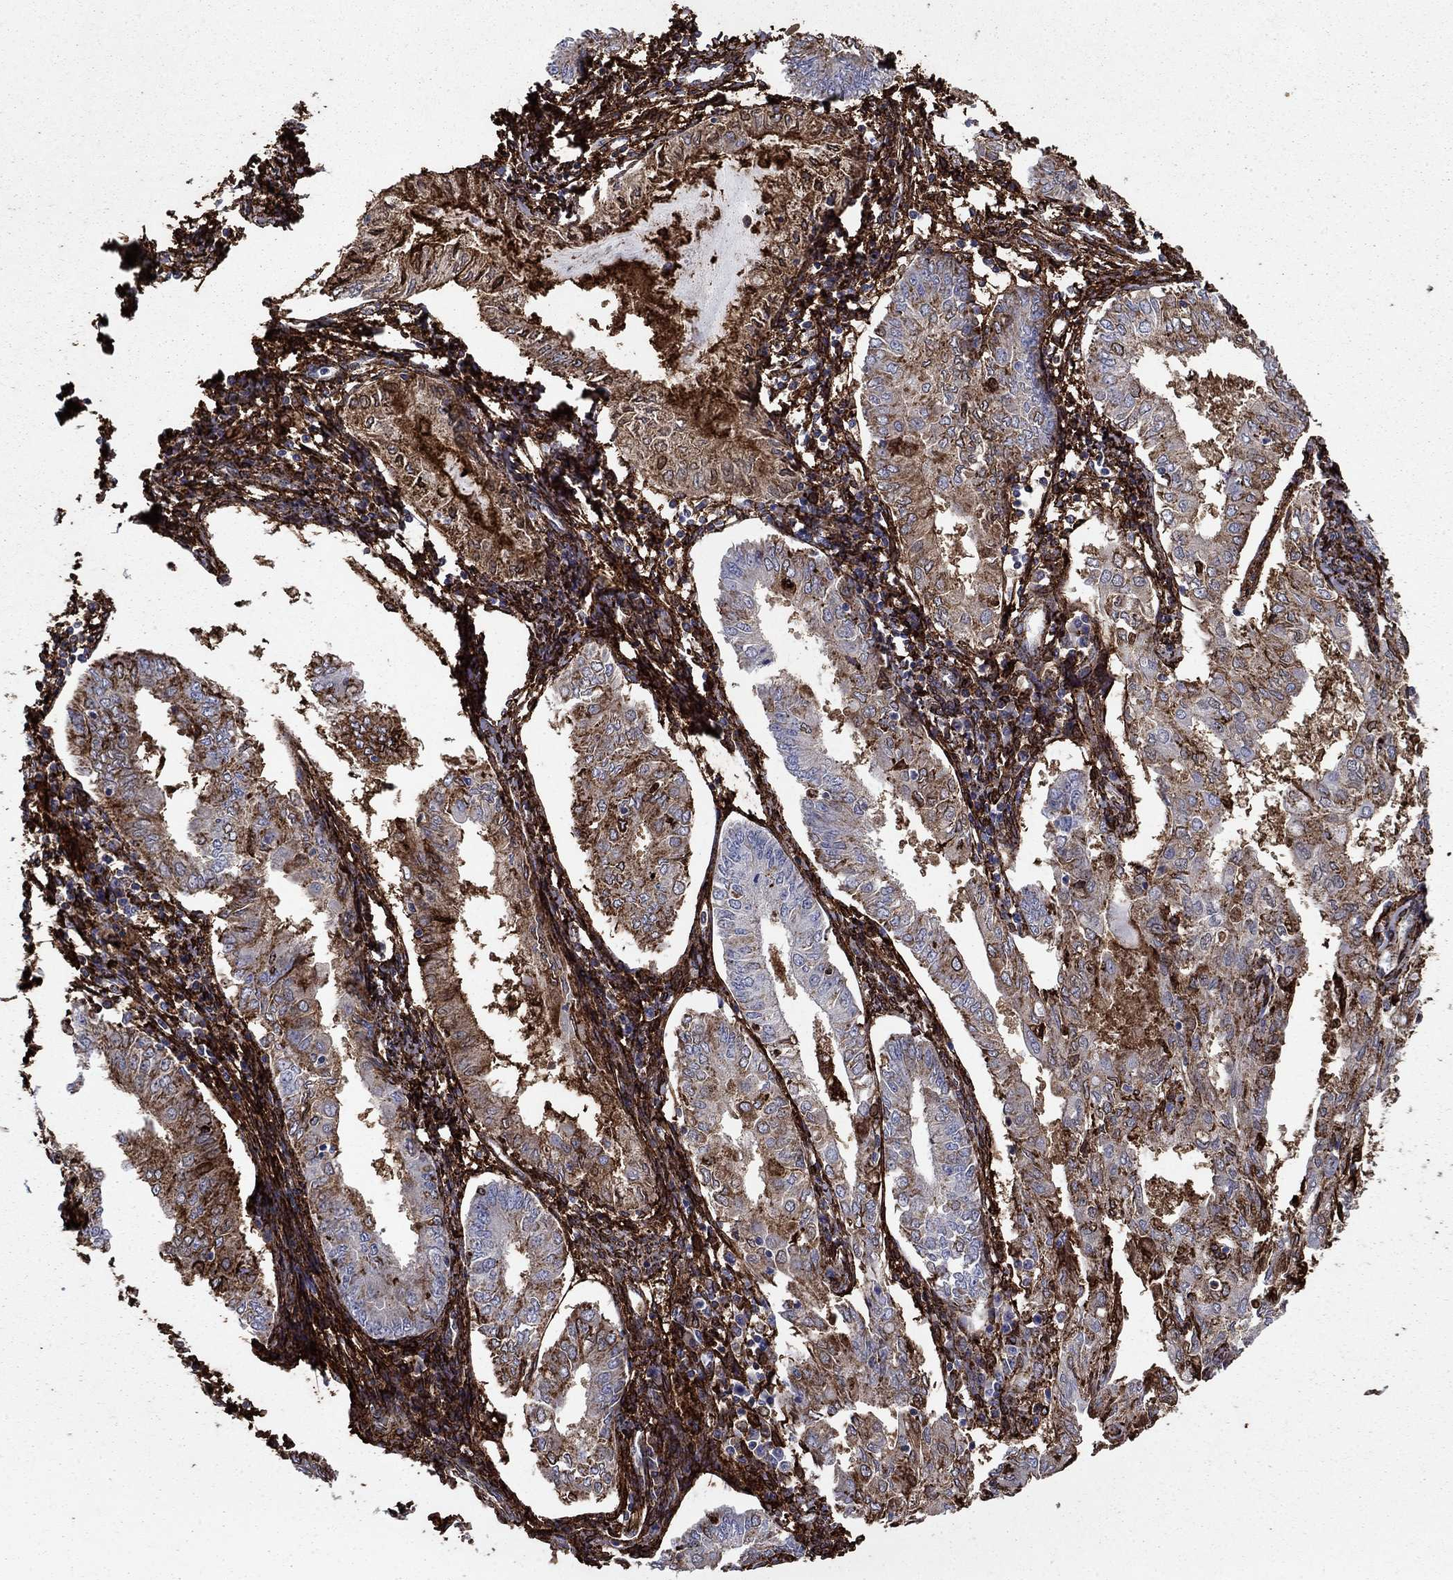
{"staining": {"intensity": "moderate", "quantity": "25%-75%", "location": "cytoplasmic/membranous"}, "tissue": "endometrial cancer", "cell_type": "Tumor cells", "image_type": "cancer", "snomed": [{"axis": "morphology", "description": "Adenocarcinoma, NOS"}, {"axis": "topography", "description": "Endometrium"}], "caption": "A medium amount of moderate cytoplasmic/membranous expression is appreciated in about 25%-75% of tumor cells in adenocarcinoma (endometrial) tissue.", "gene": "PLAU", "patient": {"sex": "female", "age": 68}}